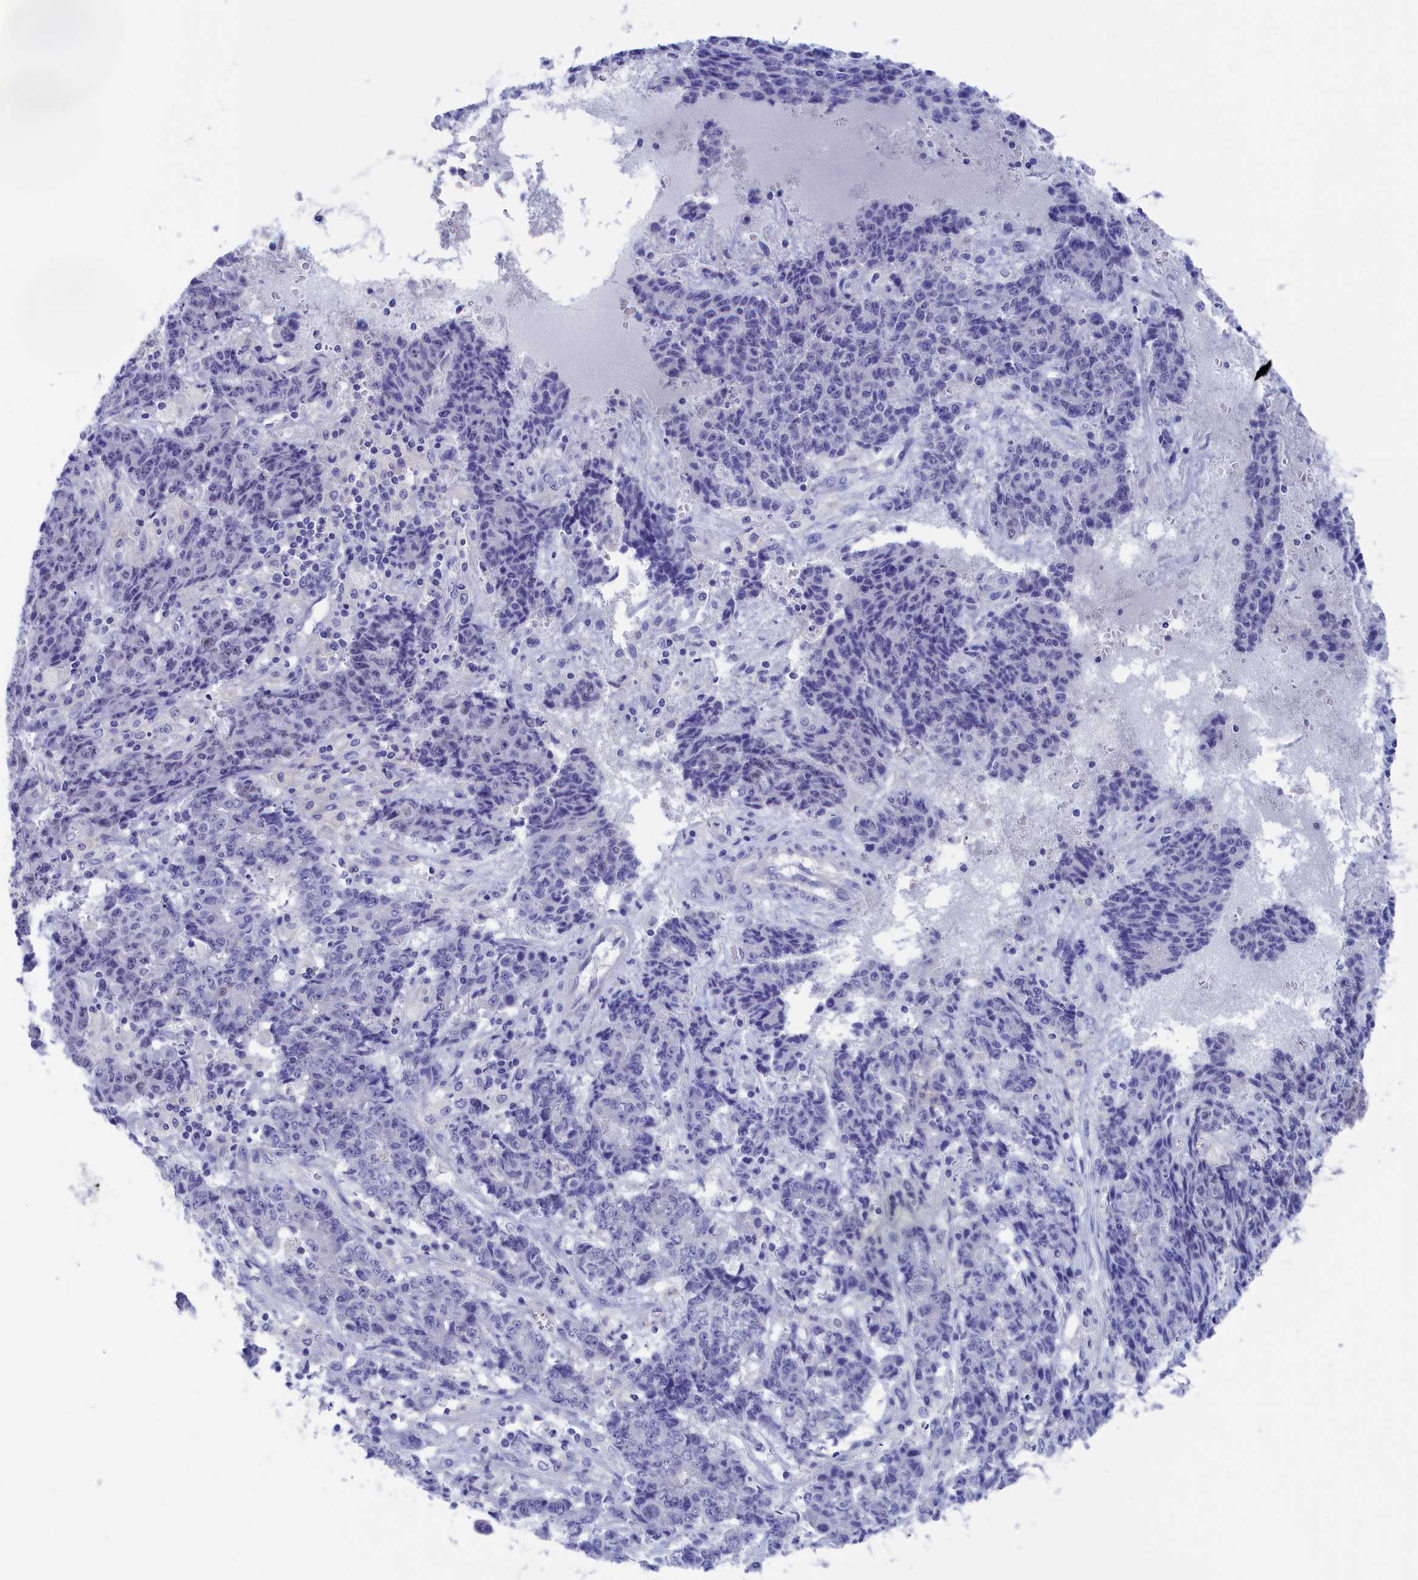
{"staining": {"intensity": "negative", "quantity": "none", "location": "none"}, "tissue": "ovarian cancer", "cell_type": "Tumor cells", "image_type": "cancer", "snomed": [{"axis": "morphology", "description": "Carcinoma, endometroid"}, {"axis": "topography", "description": "Ovary"}], "caption": "High power microscopy histopathology image of an IHC histopathology image of ovarian cancer, revealing no significant staining in tumor cells.", "gene": "VPS35L", "patient": {"sex": "female", "age": 42}}